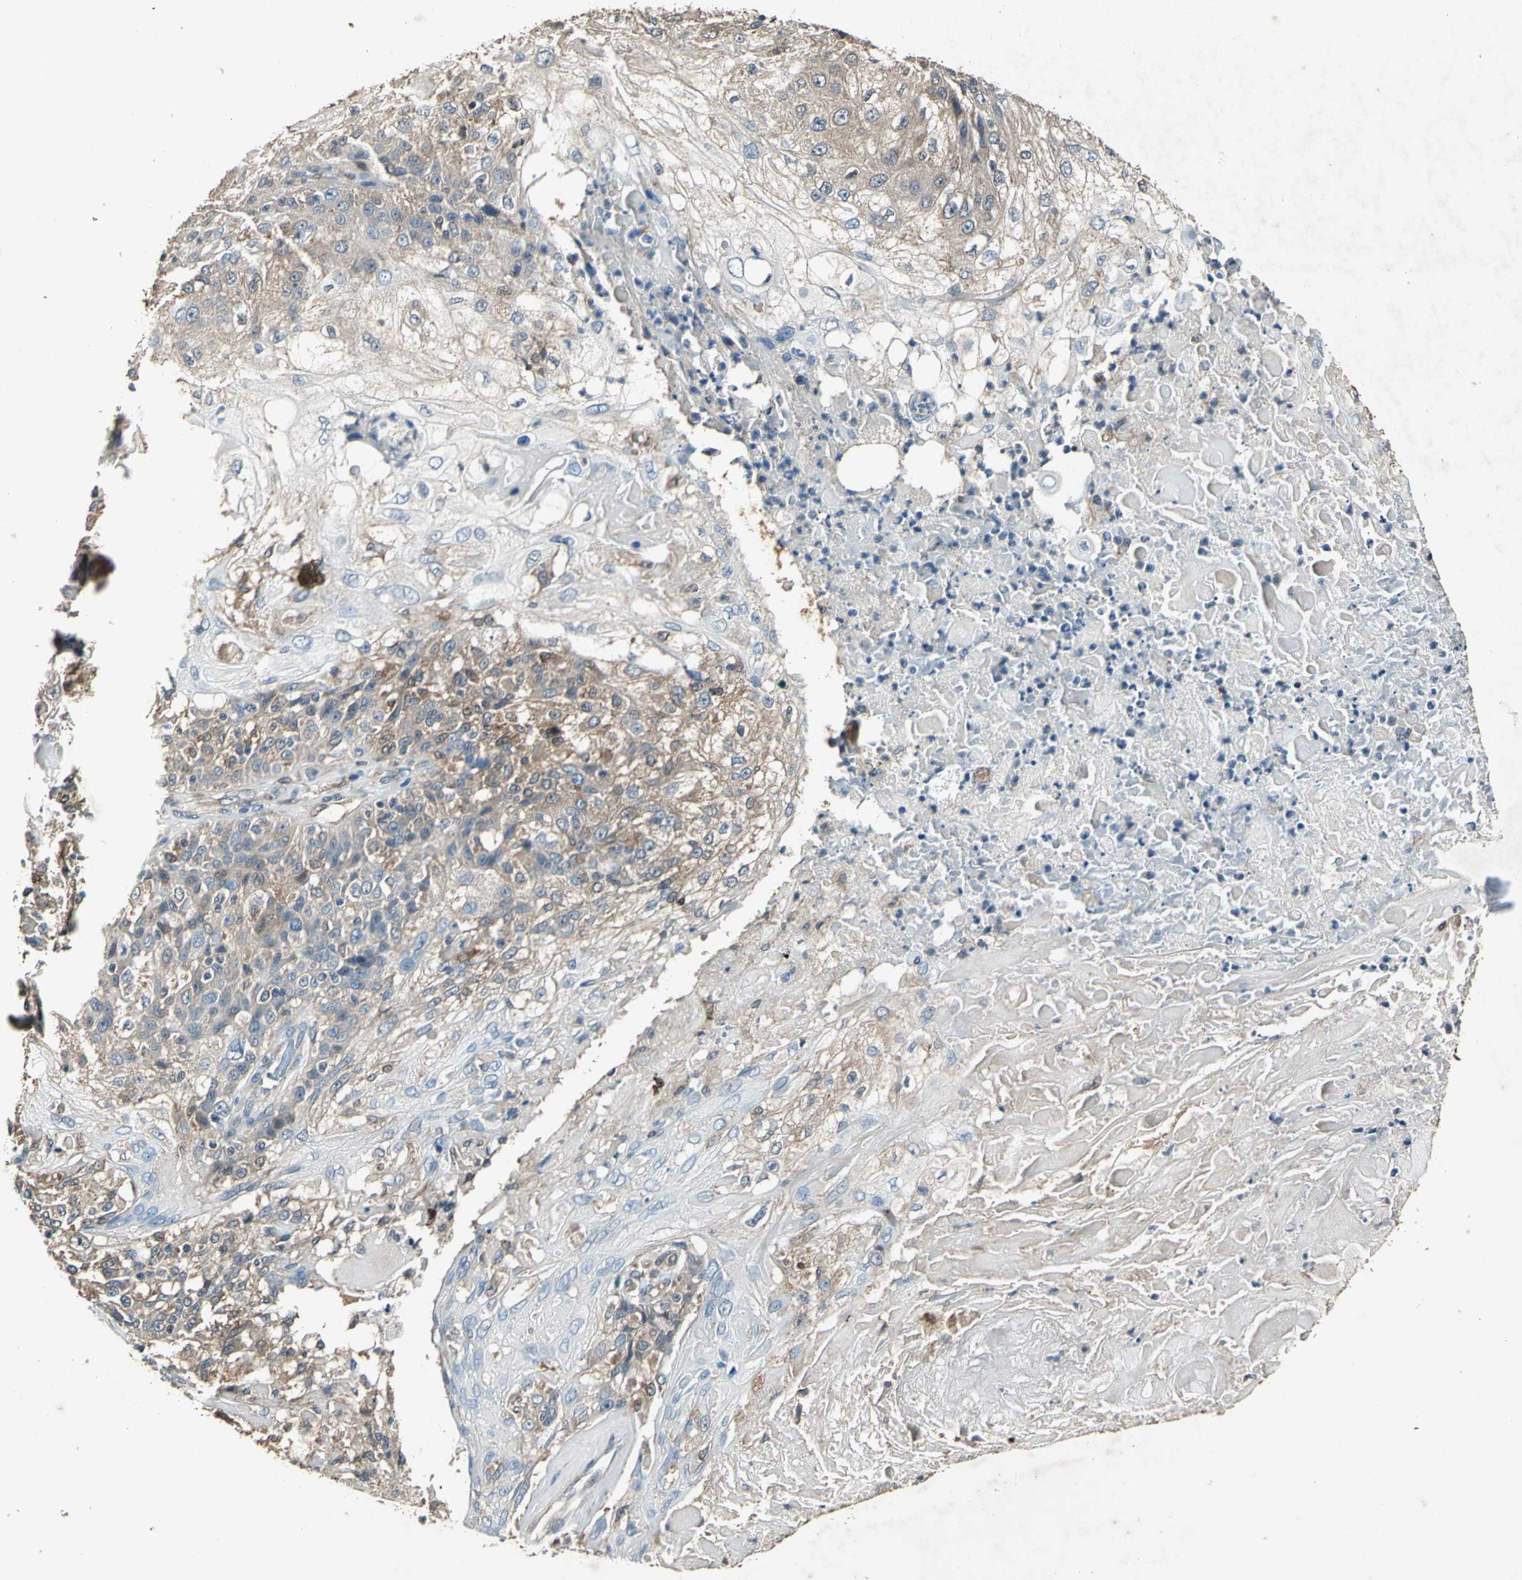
{"staining": {"intensity": "moderate", "quantity": ">75%", "location": "cytoplasmic/membranous"}, "tissue": "skin cancer", "cell_type": "Tumor cells", "image_type": "cancer", "snomed": [{"axis": "morphology", "description": "Normal tissue, NOS"}, {"axis": "morphology", "description": "Squamous cell carcinoma, NOS"}, {"axis": "topography", "description": "Skin"}], "caption": "A high-resolution micrograph shows immunohistochemistry (IHC) staining of skin squamous cell carcinoma, which demonstrates moderate cytoplasmic/membranous positivity in approximately >75% of tumor cells.", "gene": "RRM2B", "patient": {"sex": "female", "age": 83}}